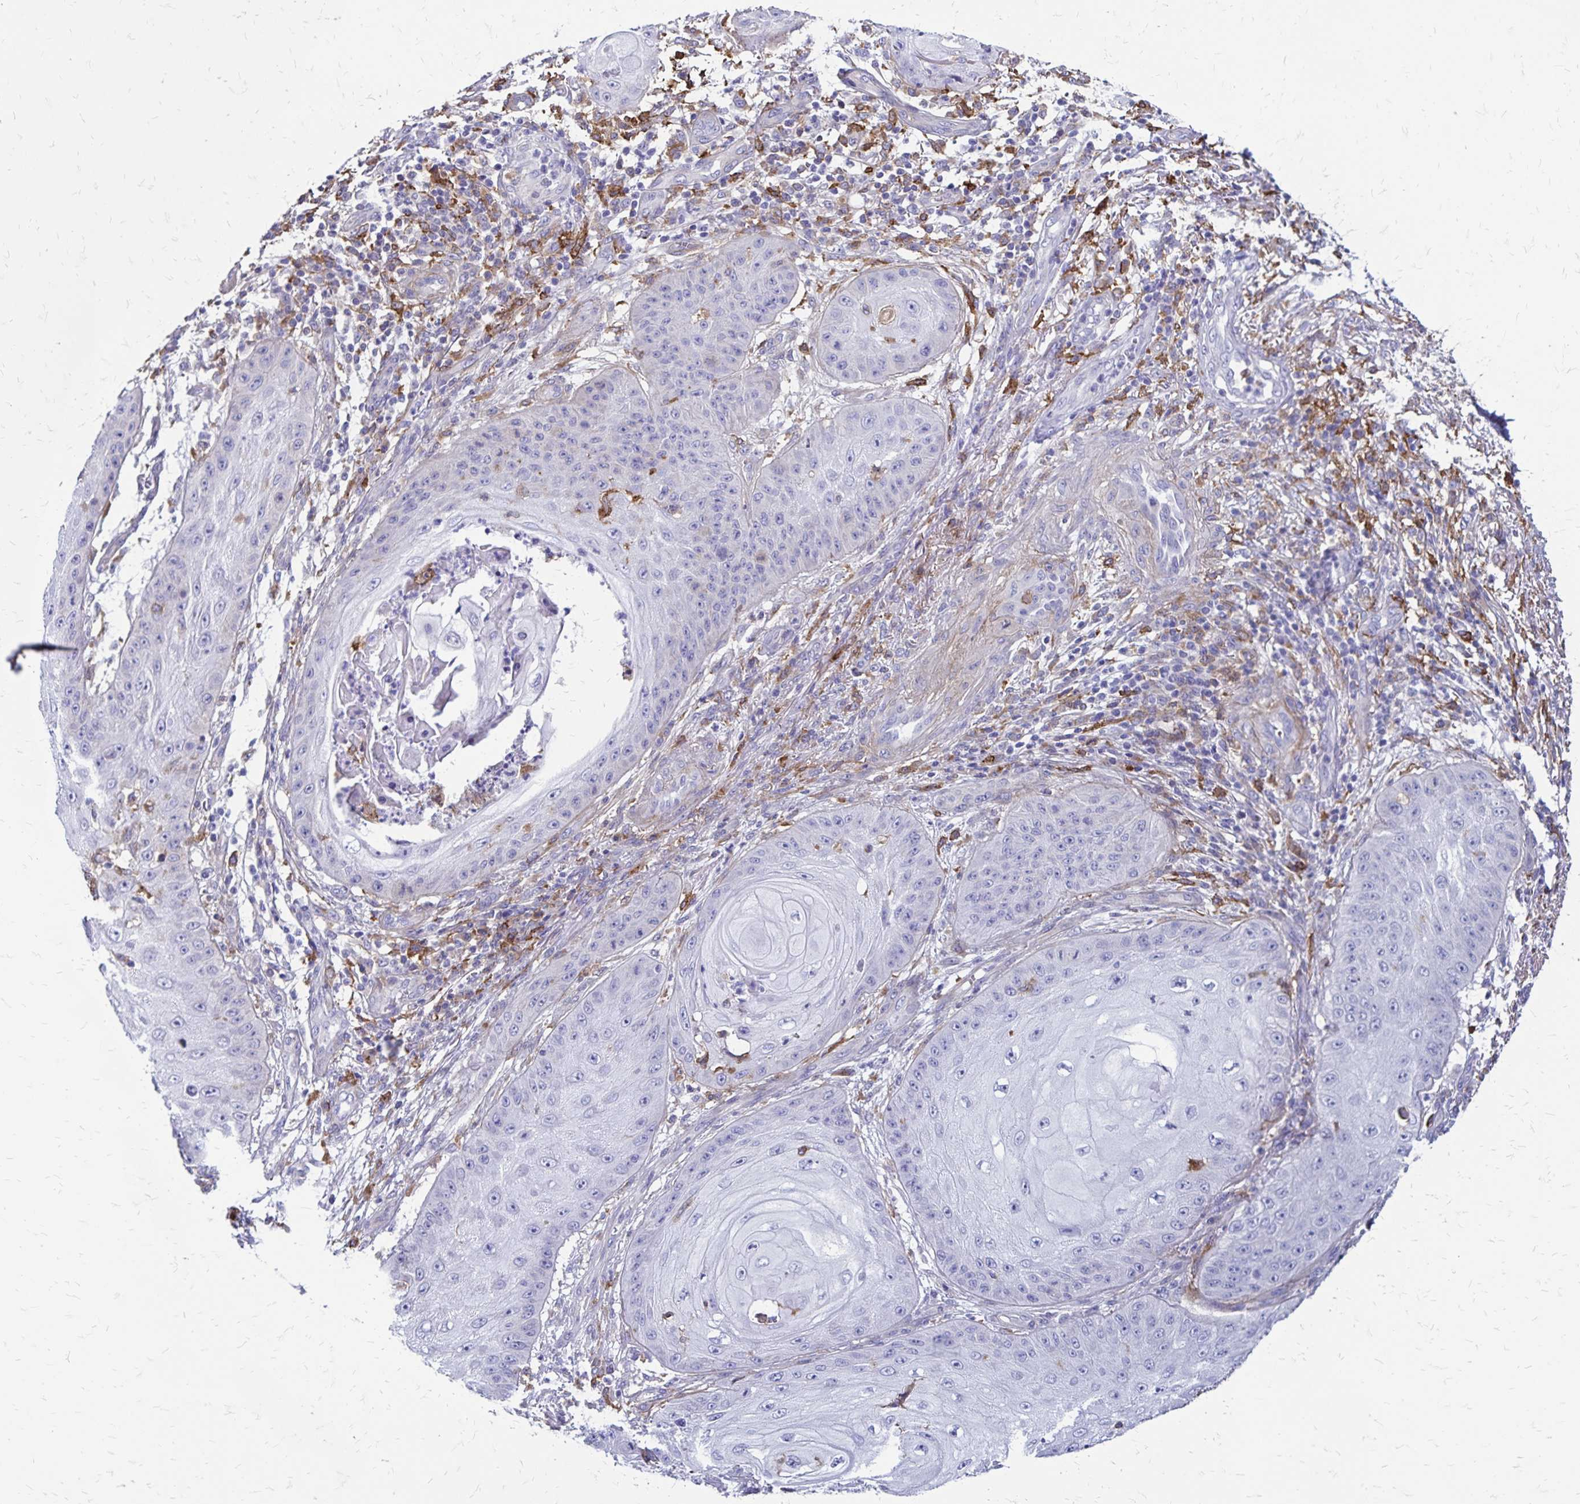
{"staining": {"intensity": "negative", "quantity": "none", "location": "none"}, "tissue": "skin cancer", "cell_type": "Tumor cells", "image_type": "cancer", "snomed": [{"axis": "morphology", "description": "Squamous cell carcinoma, NOS"}, {"axis": "topography", "description": "Skin"}], "caption": "This is an immunohistochemistry (IHC) image of human skin cancer. There is no expression in tumor cells.", "gene": "TNS3", "patient": {"sex": "male", "age": 70}}